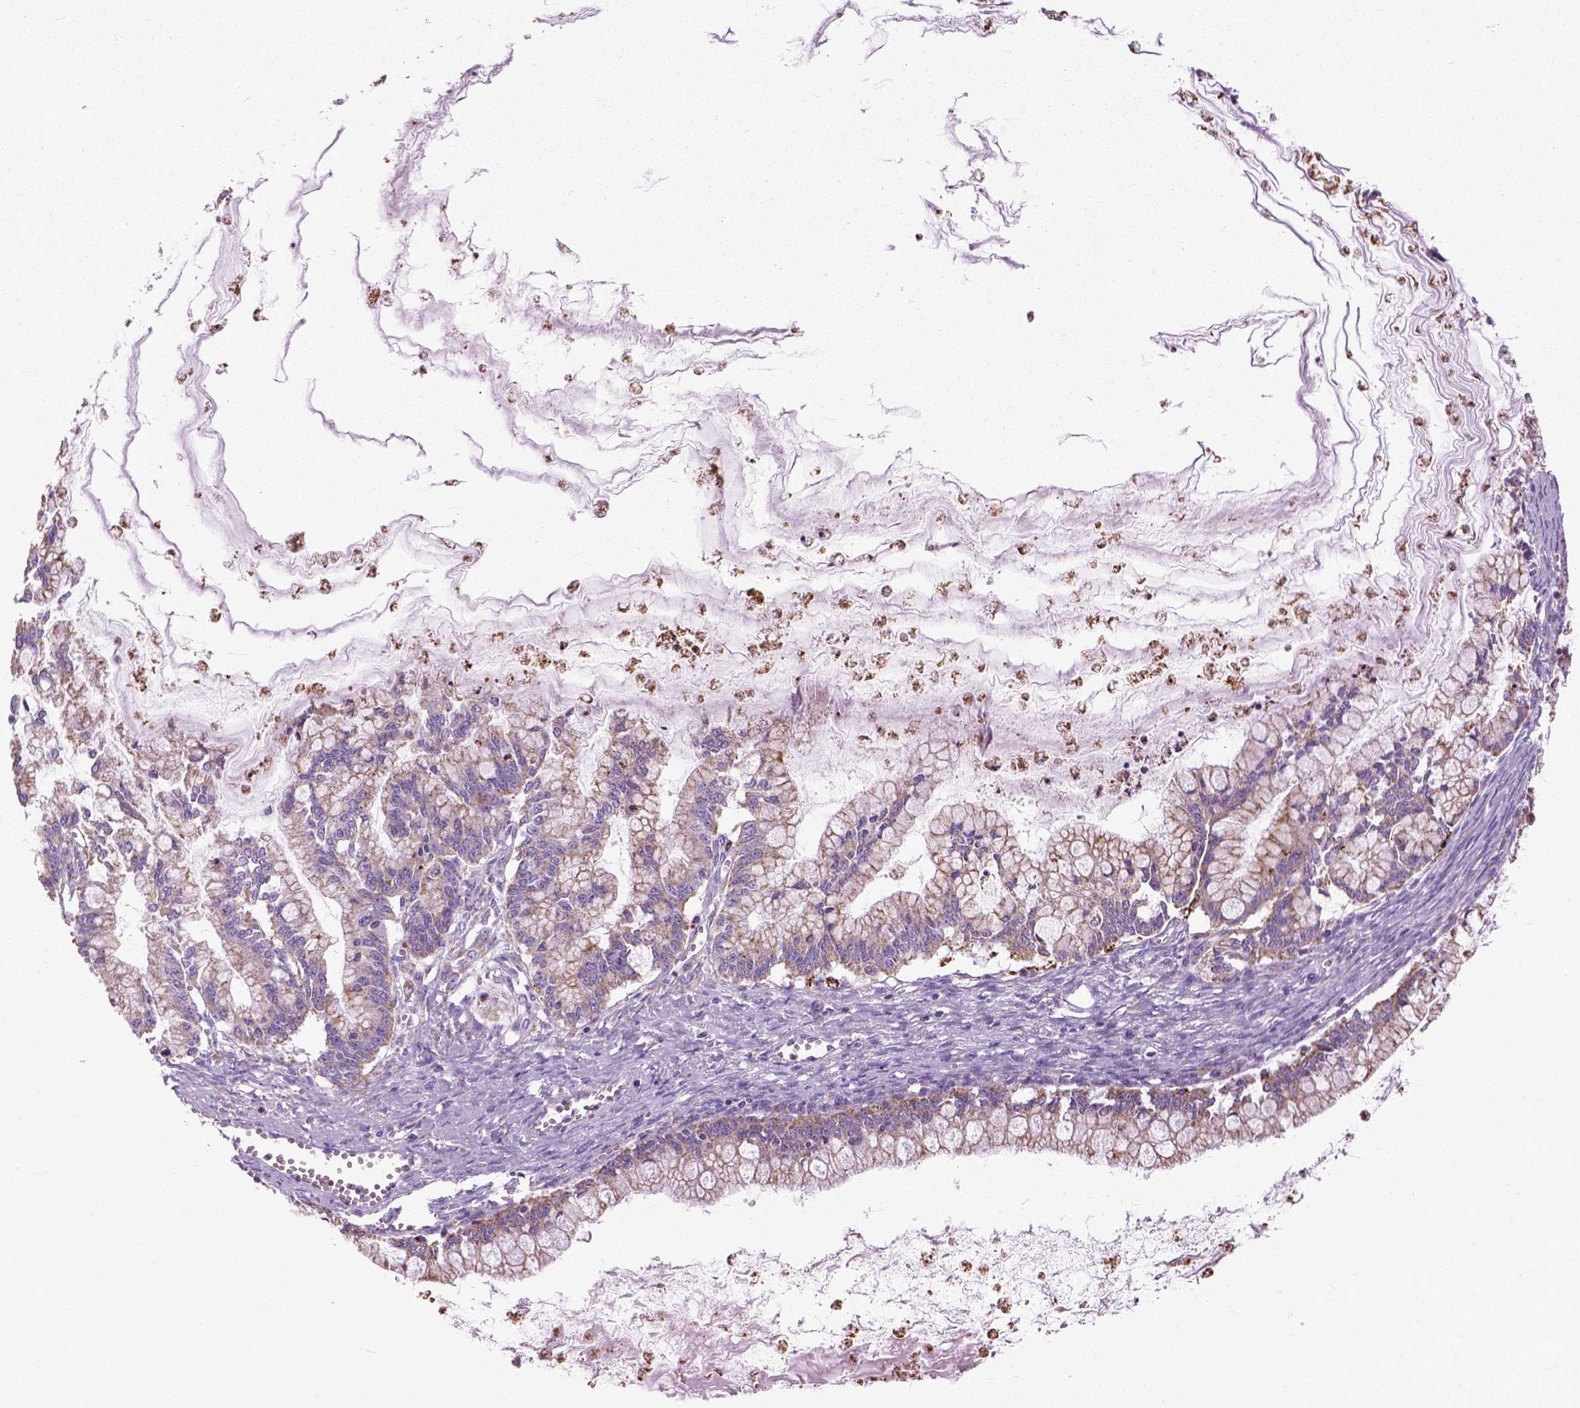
{"staining": {"intensity": "weak", "quantity": ">75%", "location": "cytoplasmic/membranous"}, "tissue": "ovarian cancer", "cell_type": "Tumor cells", "image_type": "cancer", "snomed": [{"axis": "morphology", "description": "Cystadenocarcinoma, mucinous, NOS"}, {"axis": "topography", "description": "Ovary"}], "caption": "A brown stain highlights weak cytoplasmic/membranous expression of a protein in human ovarian cancer (mucinous cystadenocarcinoma) tumor cells.", "gene": "VDAC1", "patient": {"sex": "female", "age": 67}}